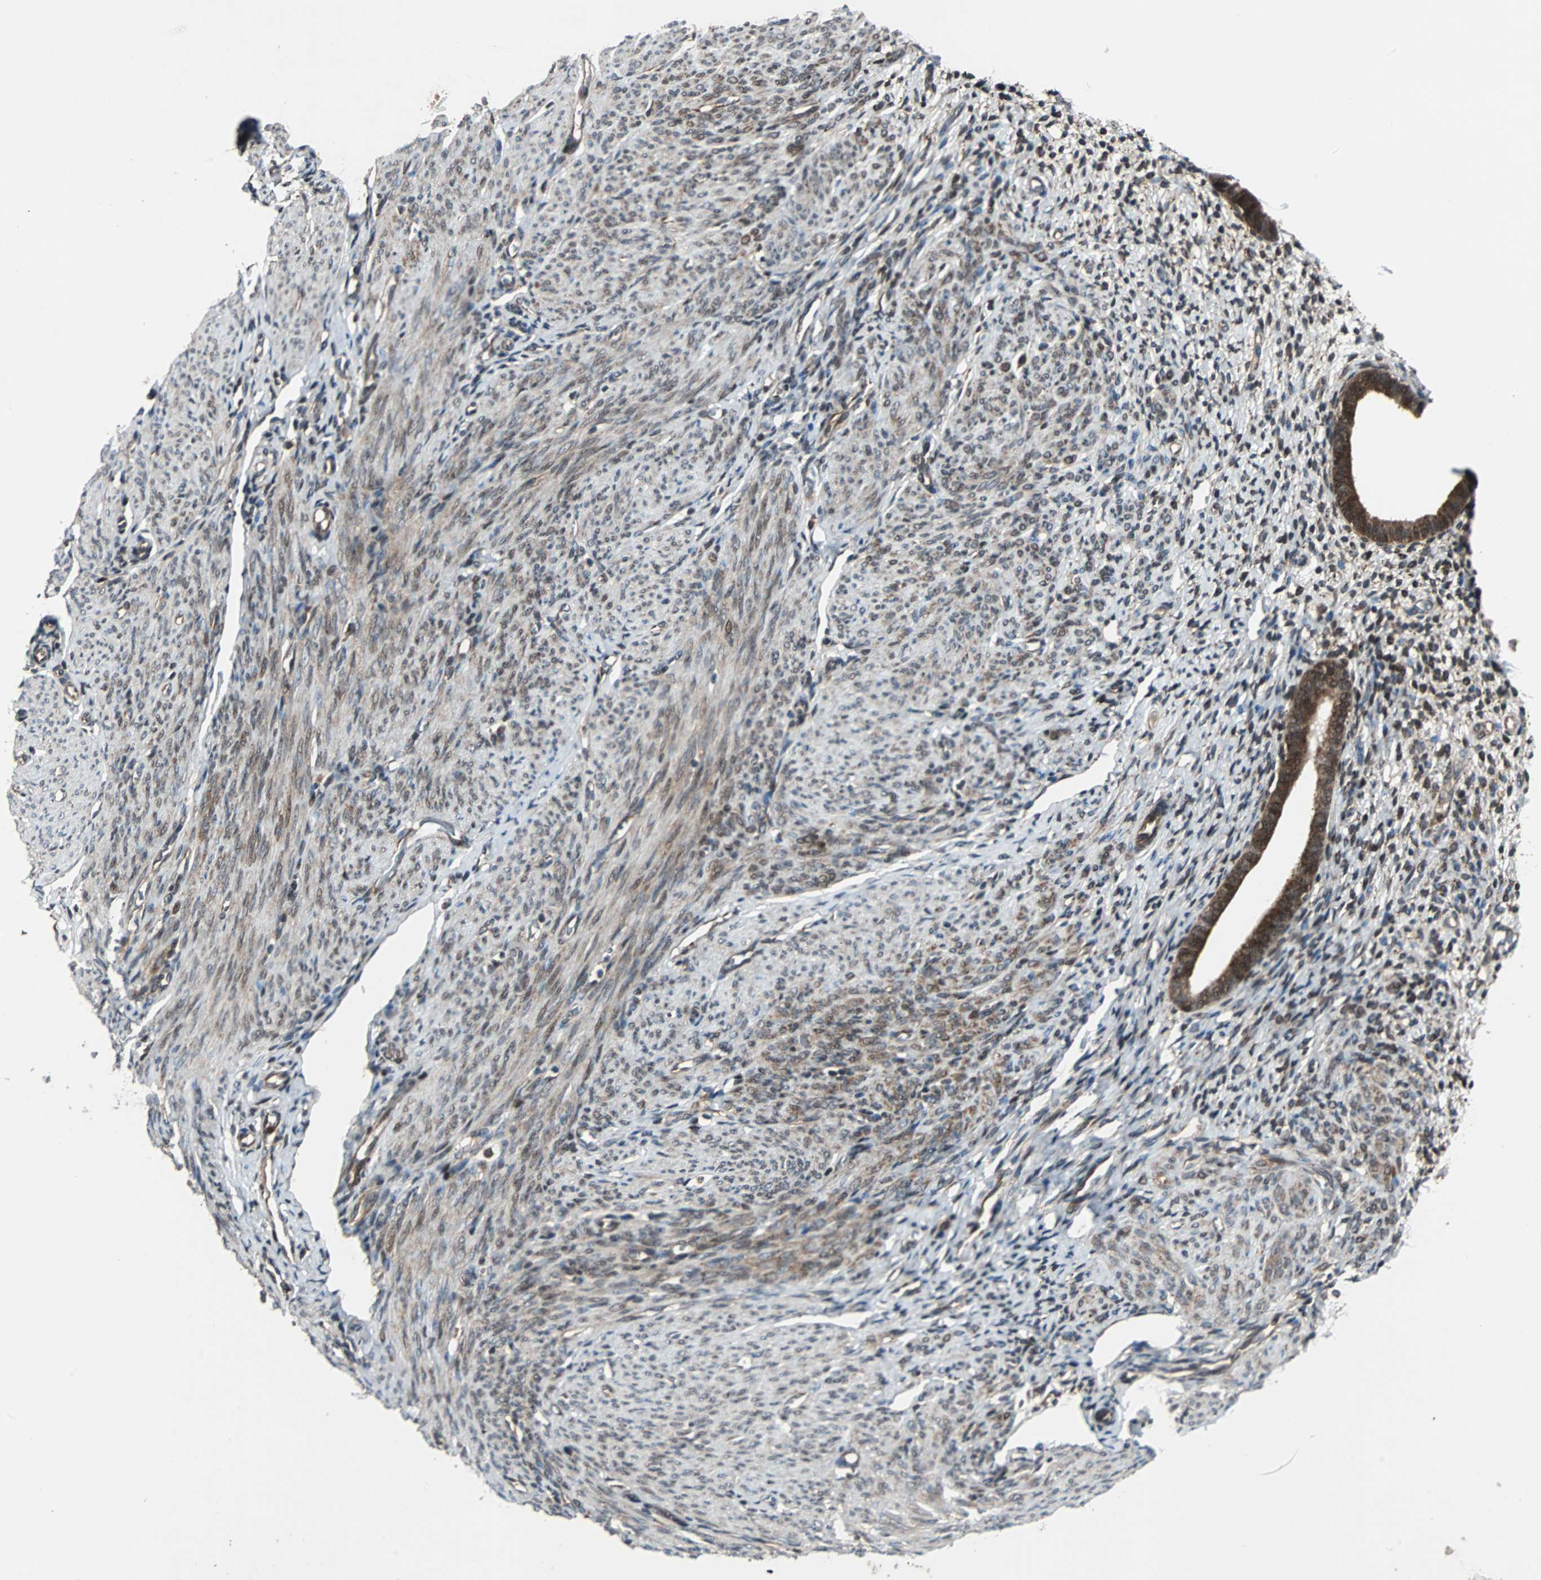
{"staining": {"intensity": "moderate", "quantity": "25%-75%", "location": "cytoplasmic/membranous"}, "tissue": "endometrium", "cell_type": "Cells in endometrial stroma", "image_type": "normal", "snomed": [{"axis": "morphology", "description": "Normal tissue, NOS"}, {"axis": "topography", "description": "Endometrium"}], "caption": "Immunohistochemistry of unremarkable human endometrium demonstrates medium levels of moderate cytoplasmic/membranous positivity in approximately 25%-75% of cells in endometrial stroma. Immunohistochemistry stains the protein of interest in brown and the nuclei are stained blue.", "gene": "RAB7A", "patient": {"sex": "female", "age": 61}}